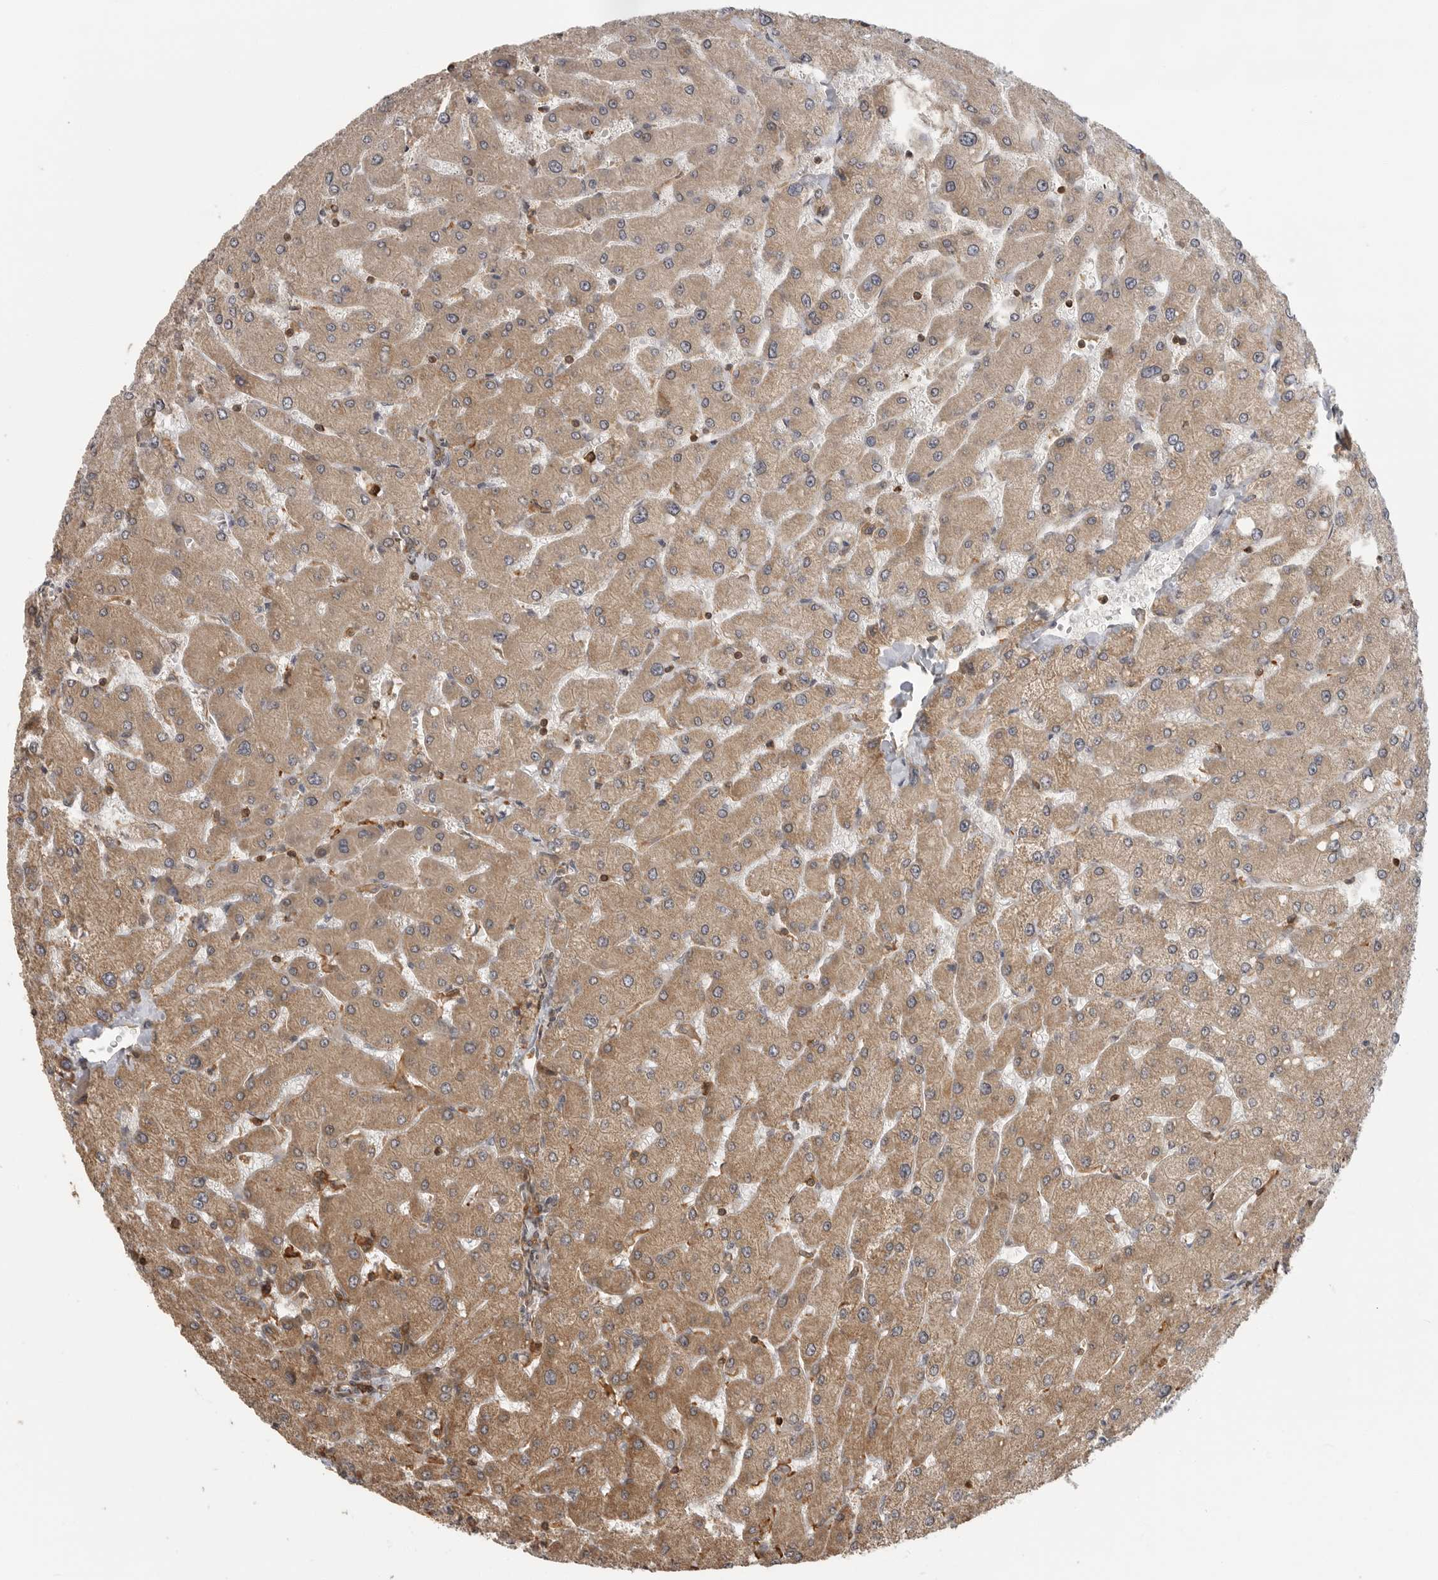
{"staining": {"intensity": "moderate", "quantity": "25%-75%", "location": "cytoplasmic/membranous"}, "tissue": "liver", "cell_type": "Cholangiocytes", "image_type": "normal", "snomed": [{"axis": "morphology", "description": "Normal tissue, NOS"}, {"axis": "topography", "description": "Liver"}], "caption": "Moderate cytoplasmic/membranous staining for a protein is seen in approximately 25%-75% of cholangiocytes of unremarkable liver using immunohistochemistry.", "gene": "ERN1", "patient": {"sex": "male", "age": 55}}